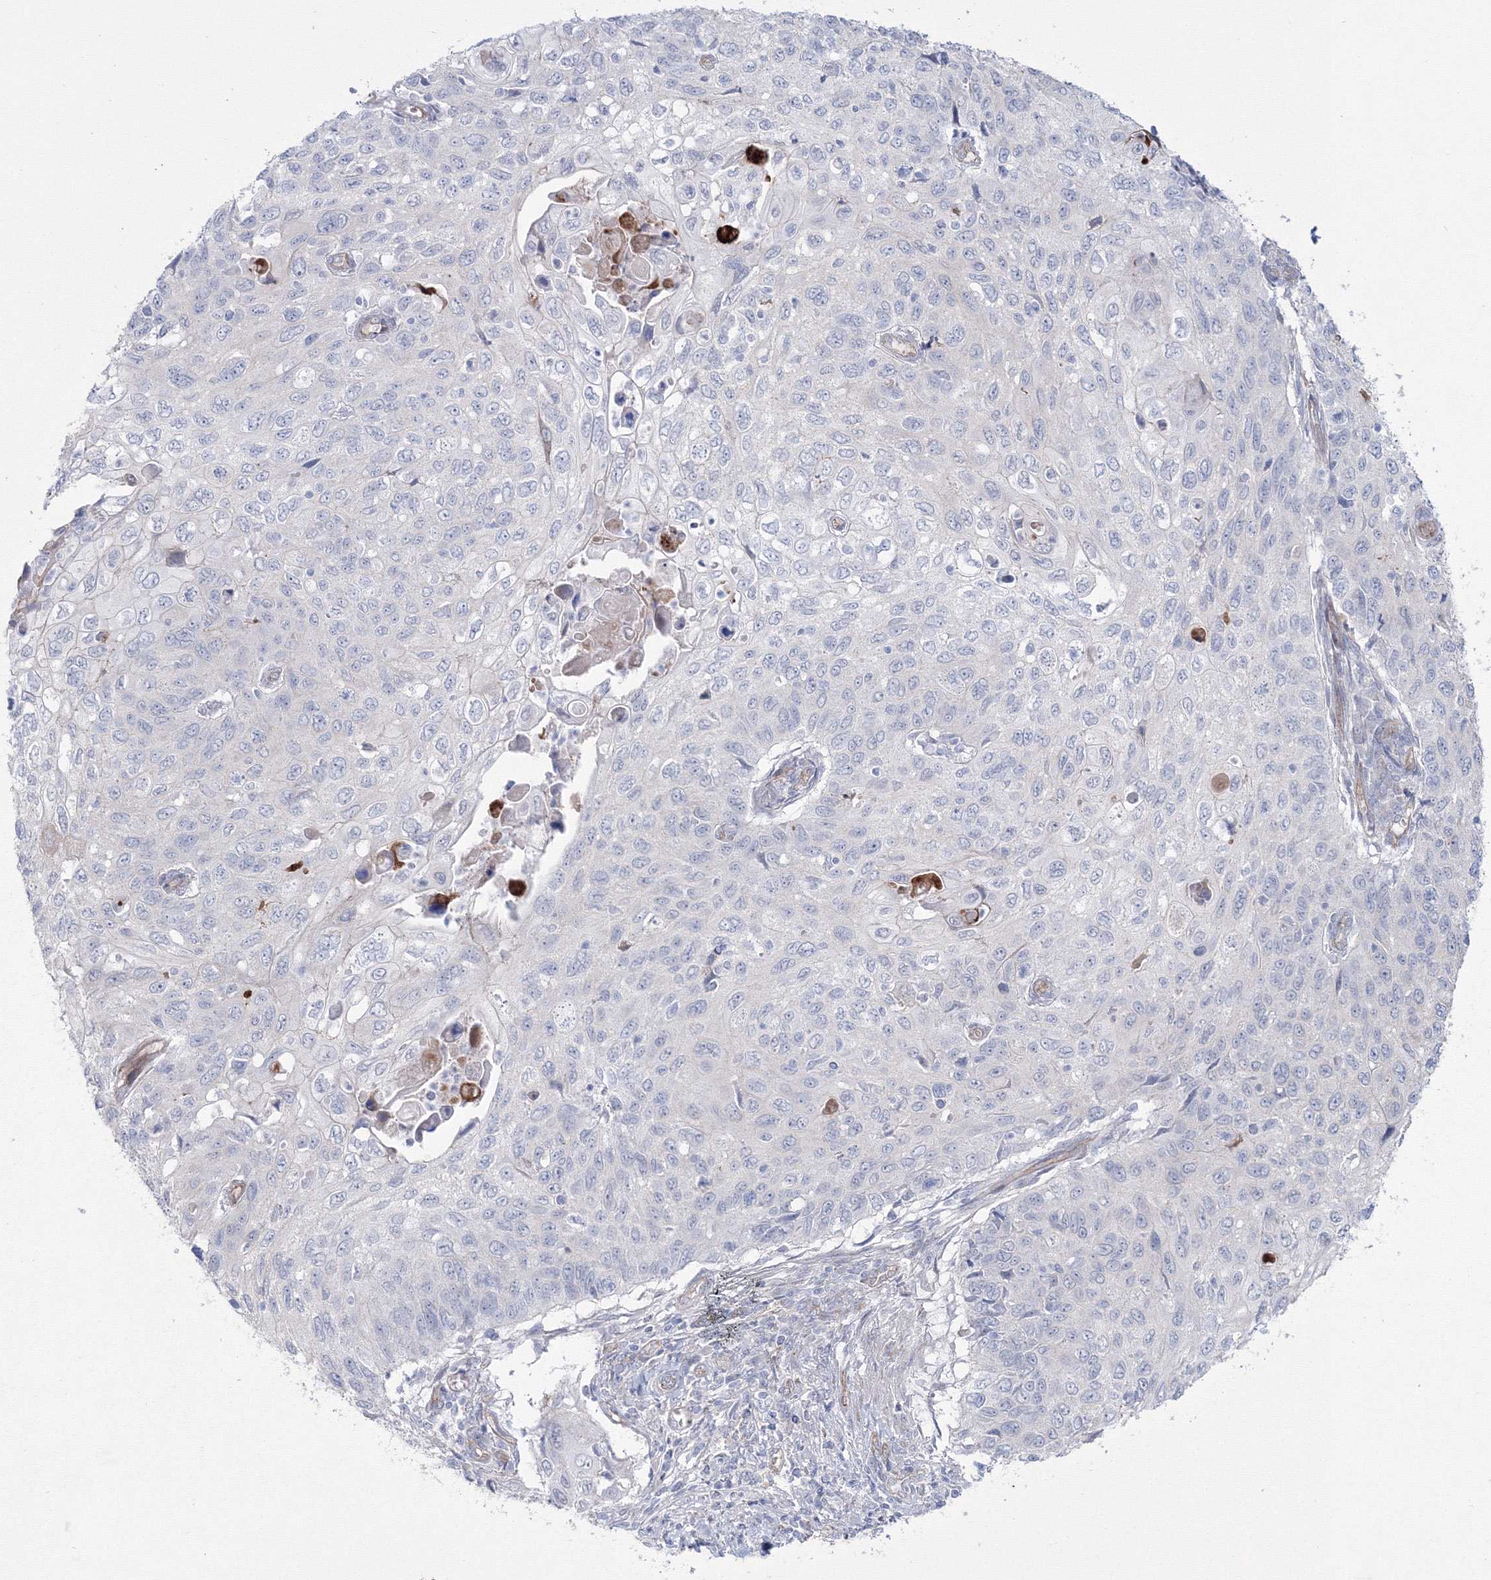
{"staining": {"intensity": "negative", "quantity": "none", "location": "none"}, "tissue": "cervical cancer", "cell_type": "Tumor cells", "image_type": "cancer", "snomed": [{"axis": "morphology", "description": "Squamous cell carcinoma, NOS"}, {"axis": "topography", "description": "Cervix"}], "caption": "This is an IHC image of cervical squamous cell carcinoma. There is no expression in tumor cells.", "gene": "HYAL2", "patient": {"sex": "female", "age": 70}}